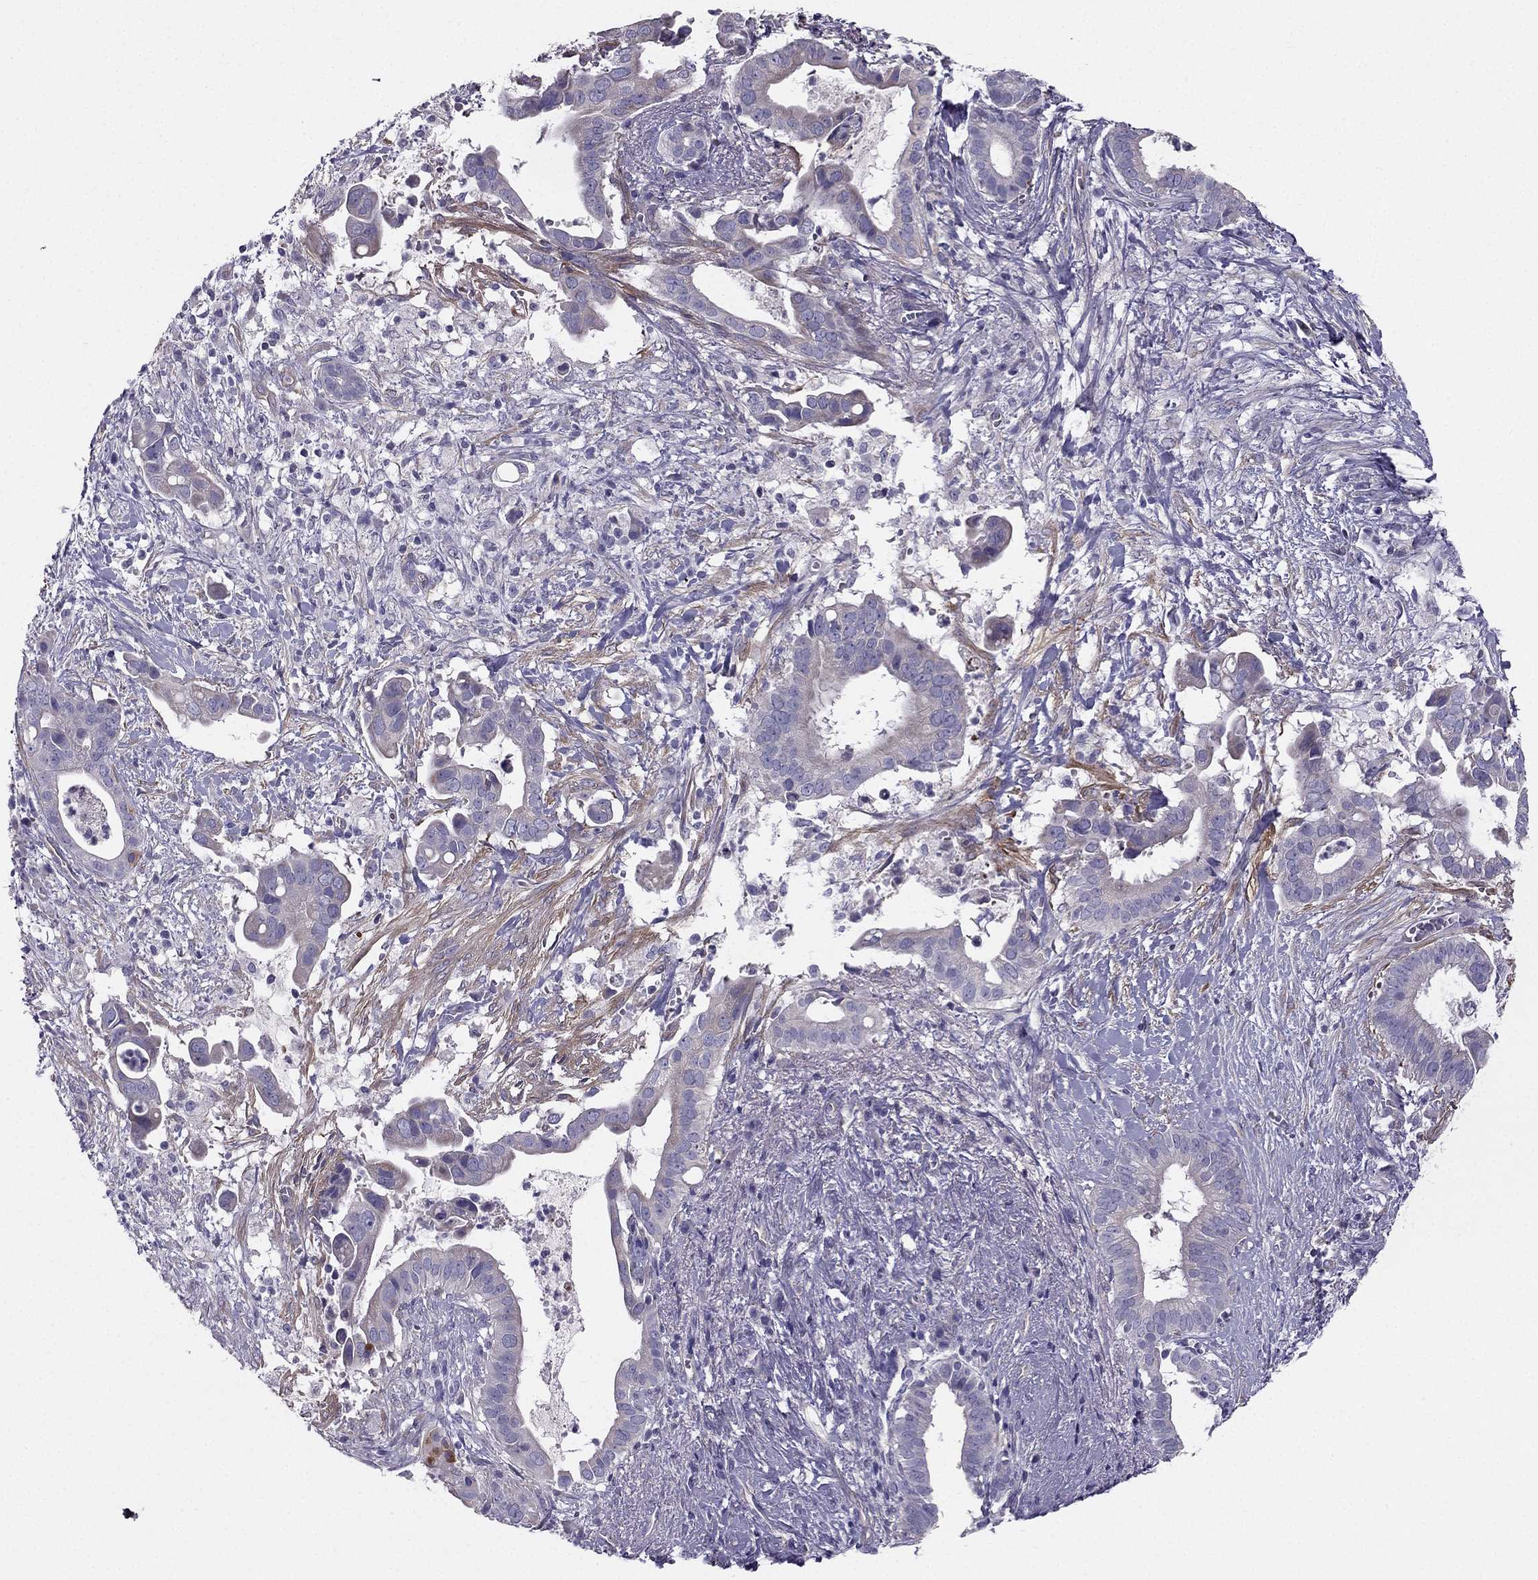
{"staining": {"intensity": "negative", "quantity": "none", "location": "none"}, "tissue": "pancreatic cancer", "cell_type": "Tumor cells", "image_type": "cancer", "snomed": [{"axis": "morphology", "description": "Adenocarcinoma, NOS"}, {"axis": "topography", "description": "Pancreas"}], "caption": "The image shows no significant staining in tumor cells of adenocarcinoma (pancreatic). (DAB (3,3'-diaminobenzidine) IHC visualized using brightfield microscopy, high magnification).", "gene": "SYT5", "patient": {"sex": "male", "age": 61}}